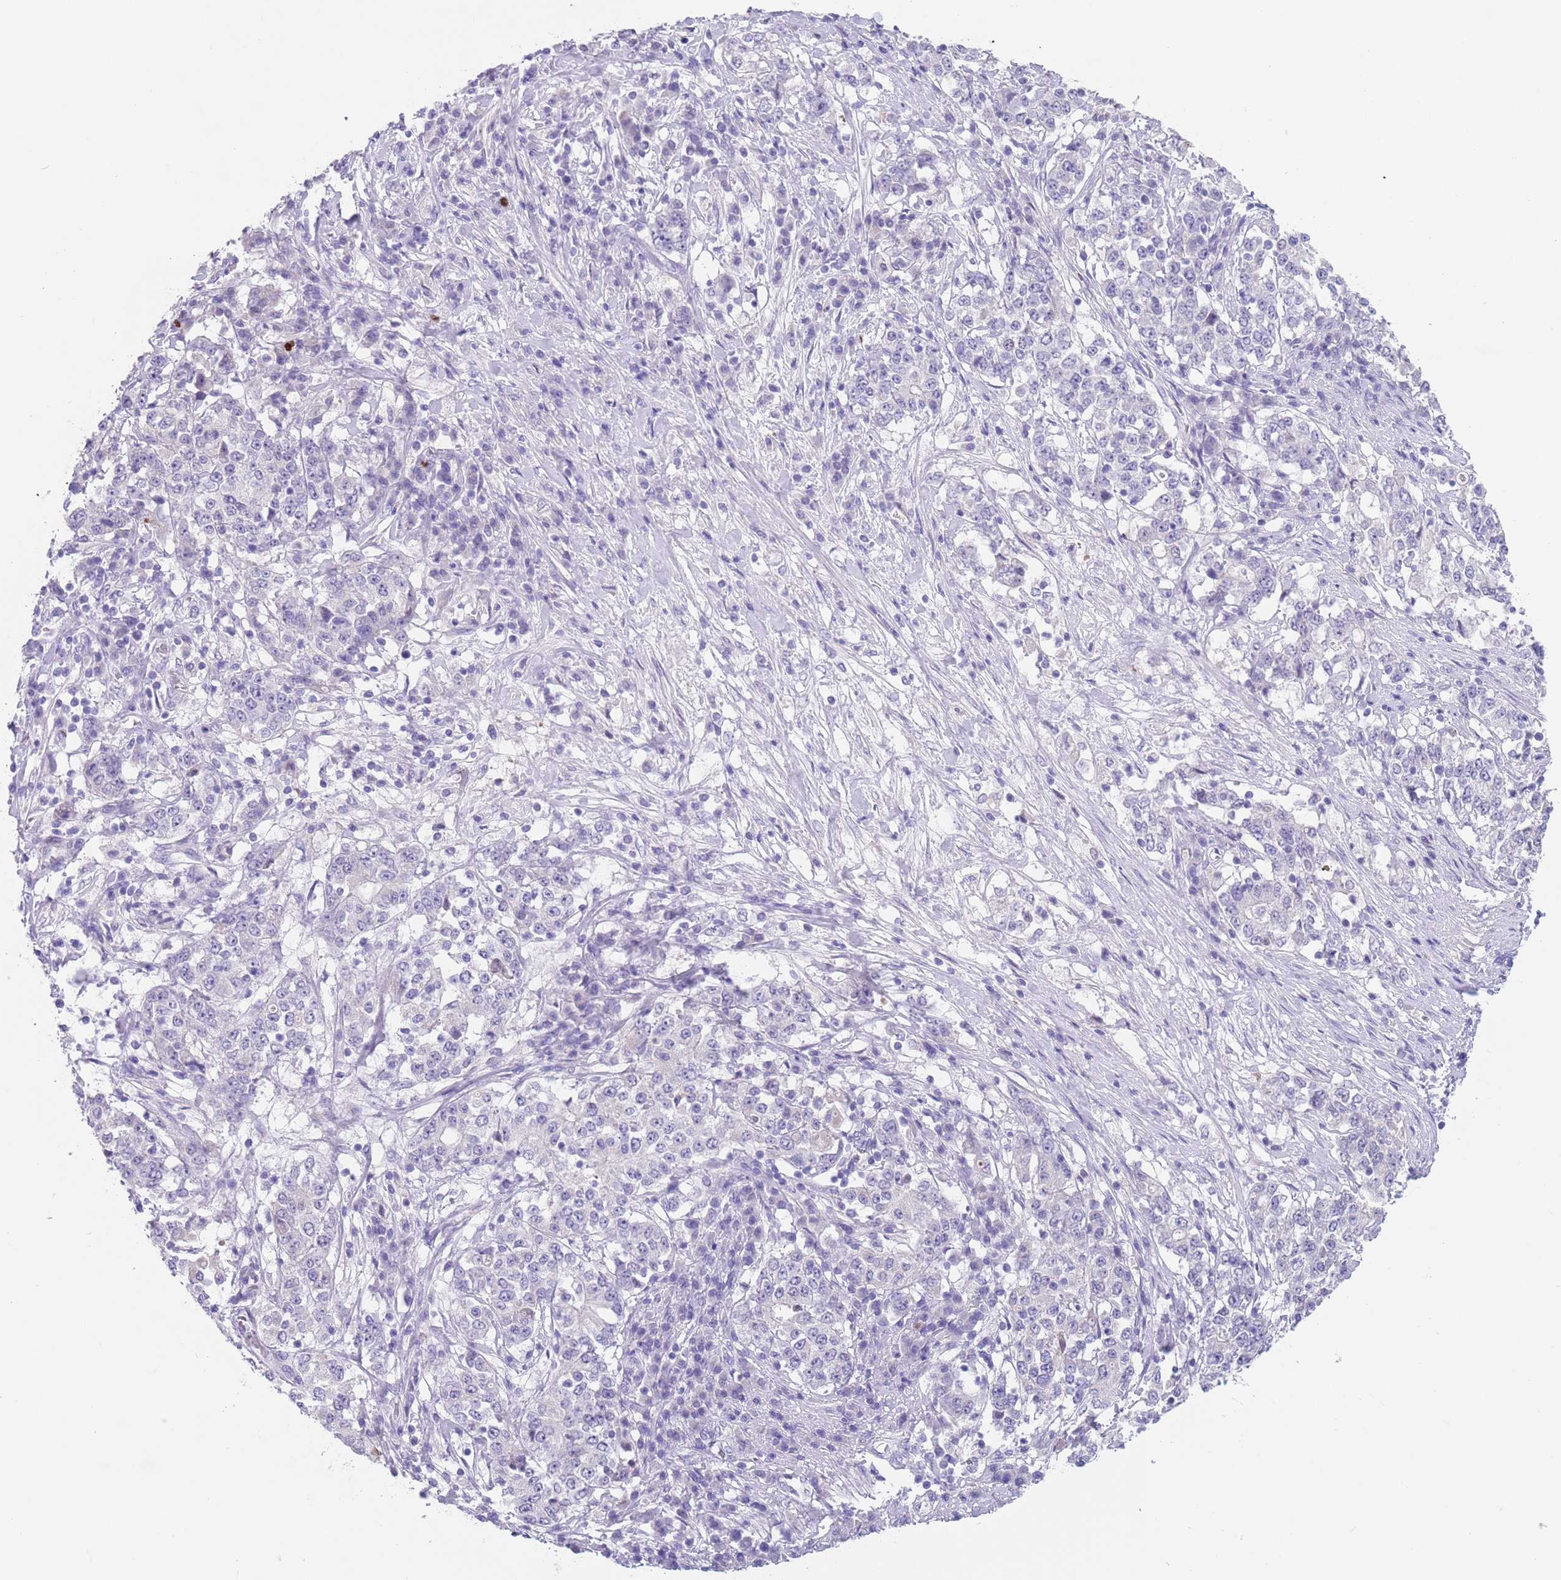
{"staining": {"intensity": "negative", "quantity": "none", "location": "none"}, "tissue": "stomach cancer", "cell_type": "Tumor cells", "image_type": "cancer", "snomed": [{"axis": "morphology", "description": "Adenocarcinoma, NOS"}, {"axis": "topography", "description": "Stomach"}], "caption": "Human adenocarcinoma (stomach) stained for a protein using immunohistochemistry reveals no expression in tumor cells.", "gene": "SPIRE2", "patient": {"sex": "male", "age": 59}}